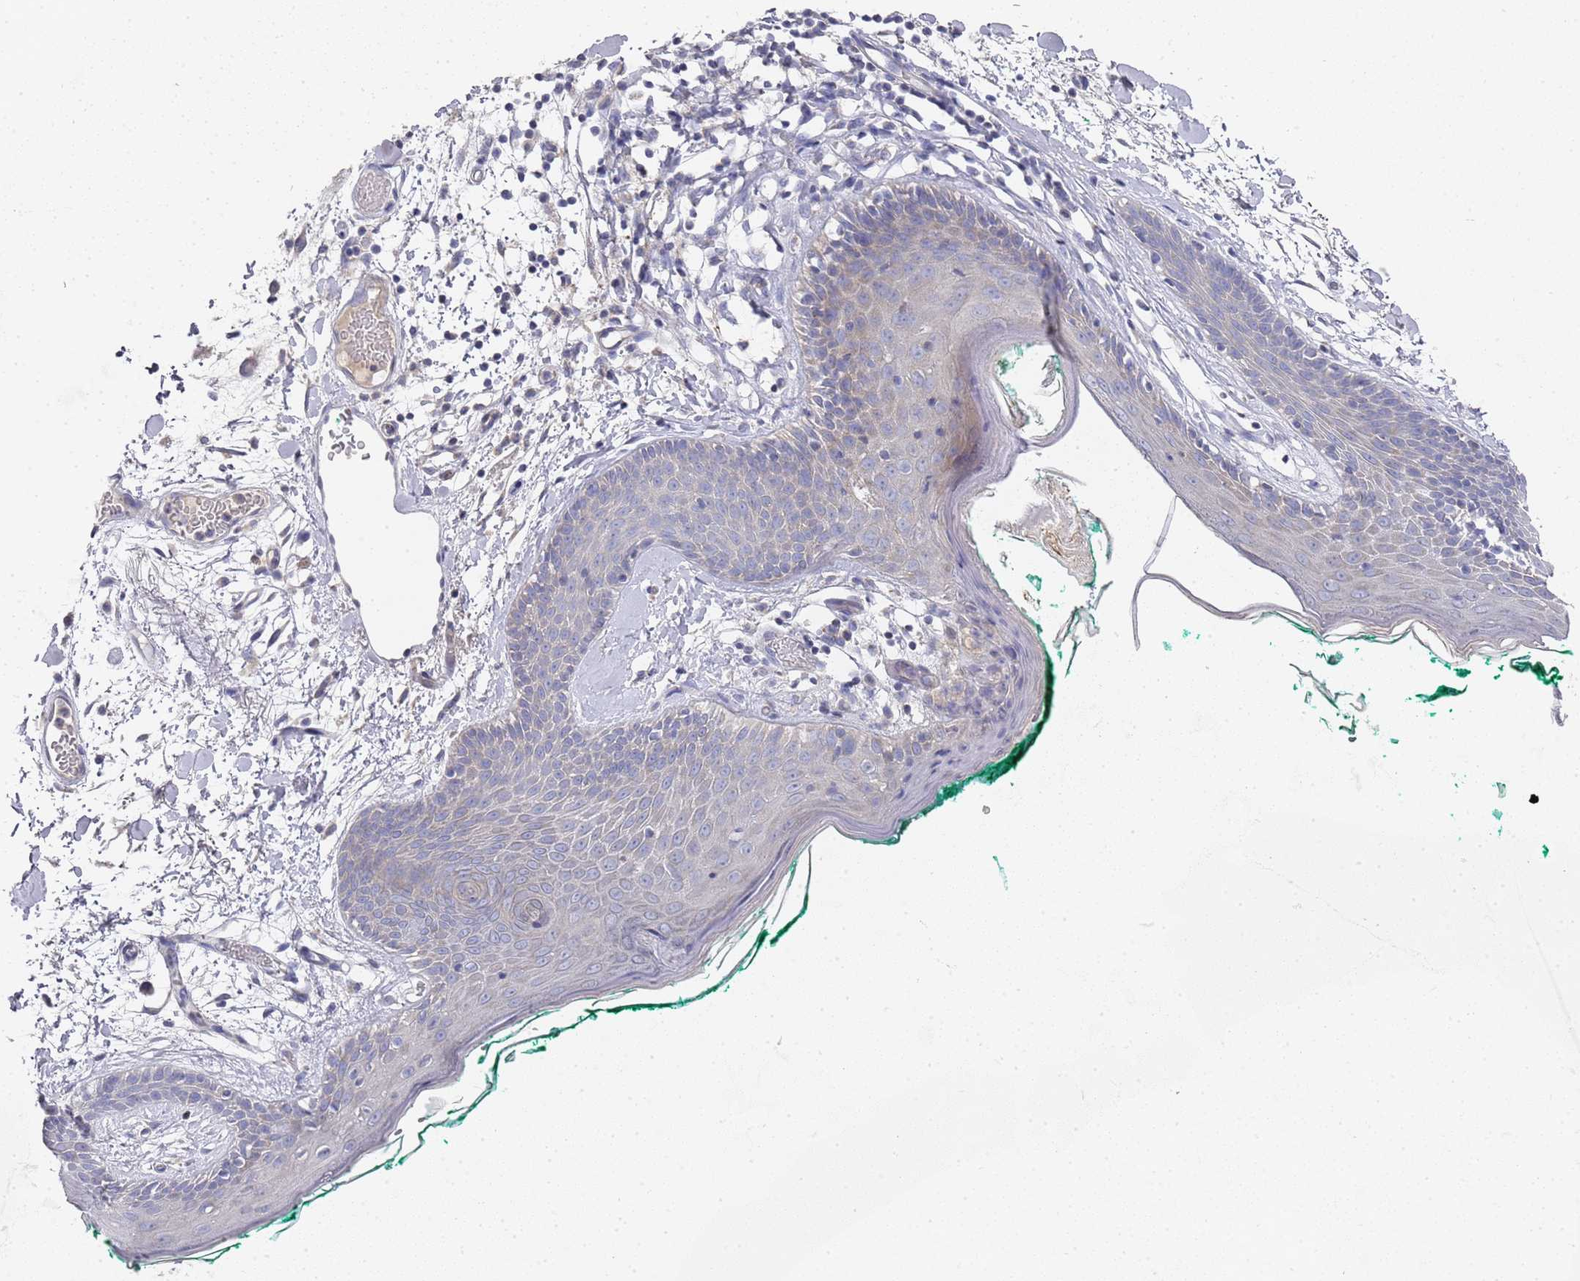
{"staining": {"intensity": "negative", "quantity": "none", "location": "none"}, "tissue": "skin", "cell_type": "Fibroblasts", "image_type": "normal", "snomed": [{"axis": "morphology", "description": "Normal tissue, NOS"}, {"axis": "topography", "description": "Skin"}], "caption": "DAB (3,3'-diaminobenzidine) immunohistochemical staining of normal skin exhibits no significant positivity in fibroblasts. (DAB immunohistochemistry, high magnification).", "gene": "NPEPPS", "patient": {"sex": "male", "age": 79}}